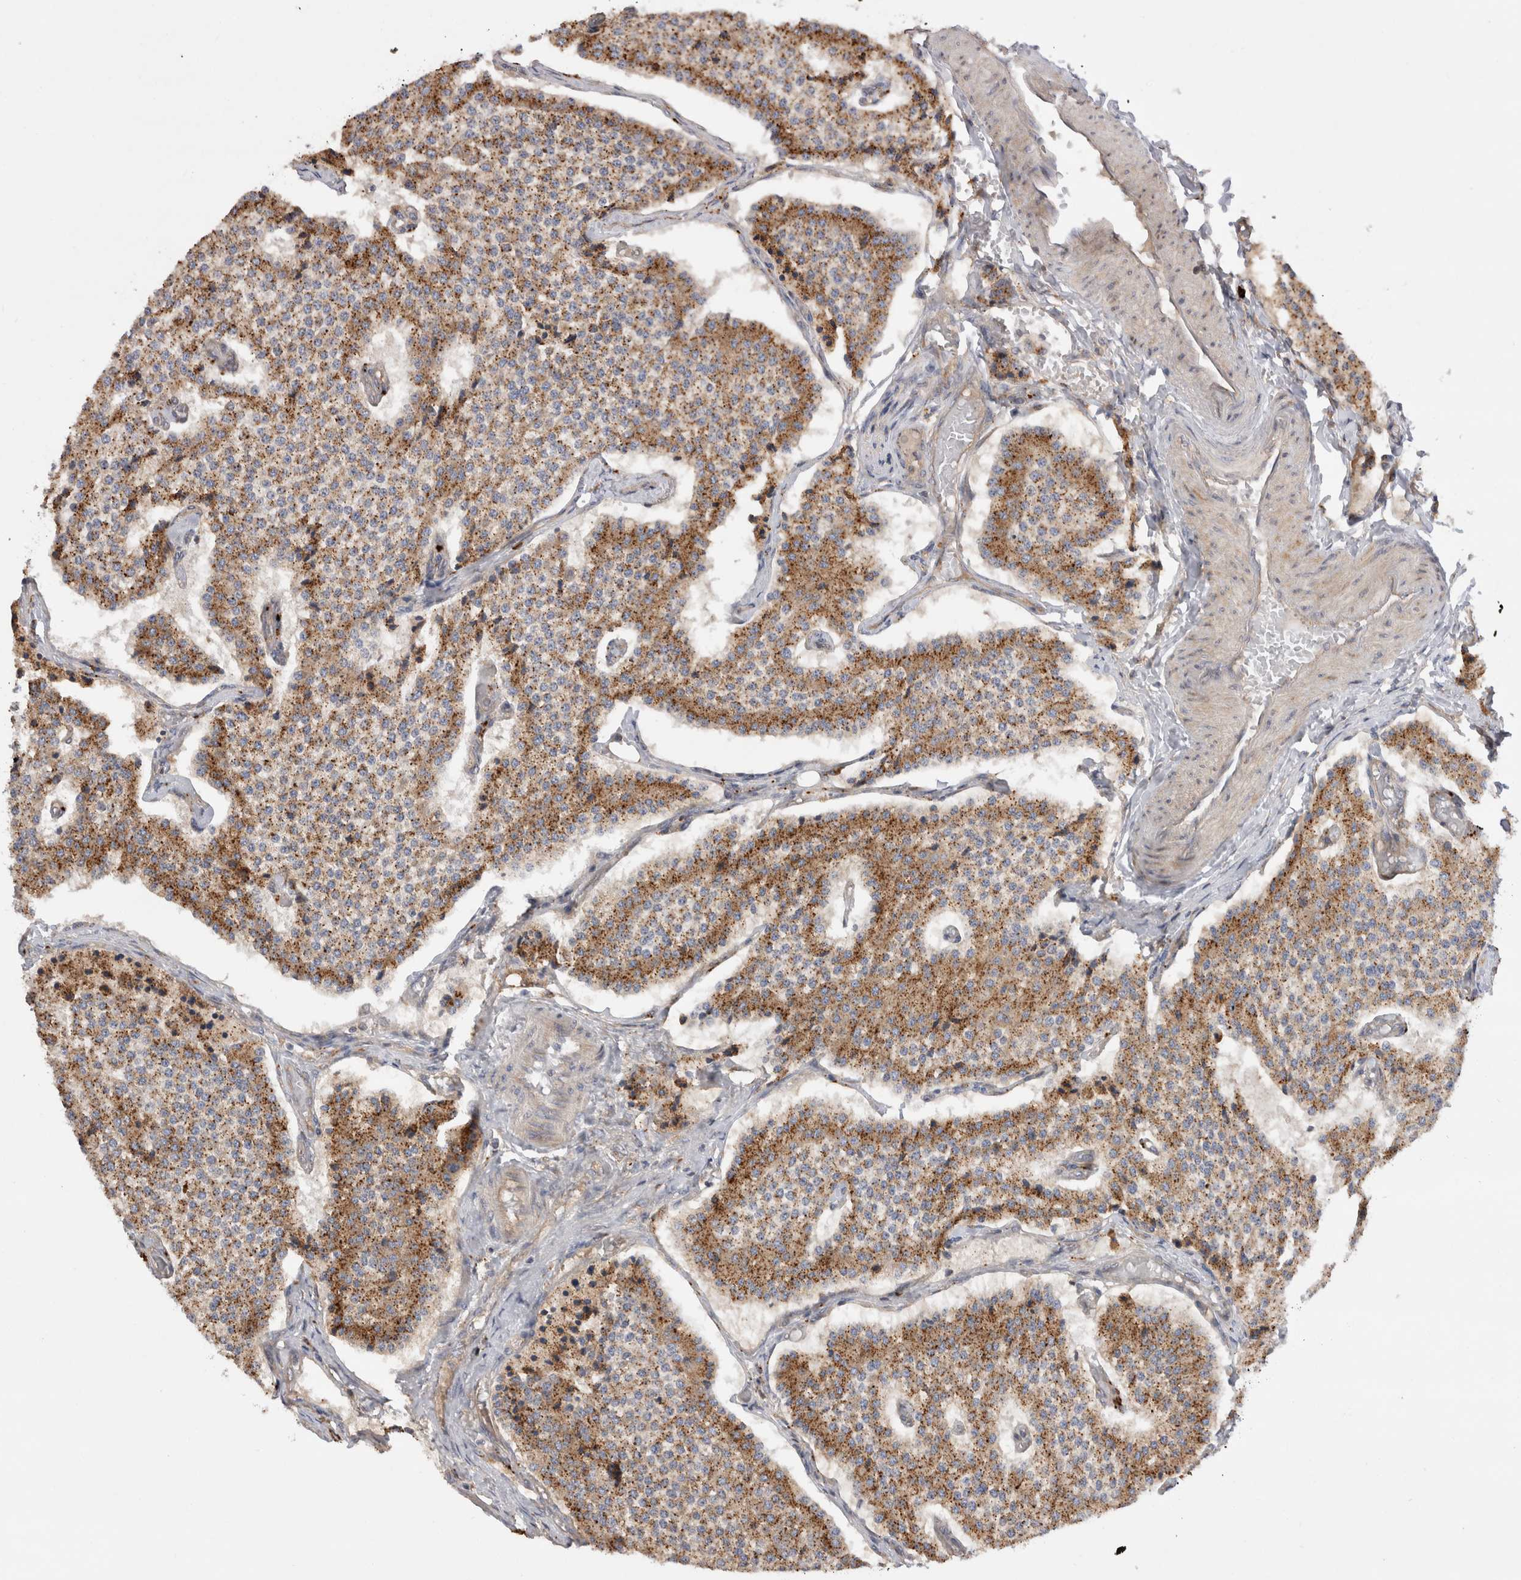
{"staining": {"intensity": "moderate", "quantity": ">75%", "location": "cytoplasmic/membranous"}, "tissue": "carcinoid", "cell_type": "Tumor cells", "image_type": "cancer", "snomed": [{"axis": "morphology", "description": "Carcinoid, malignant, NOS"}, {"axis": "topography", "description": "Colon"}], "caption": "Immunohistochemistry (IHC) staining of malignant carcinoid, which displays medium levels of moderate cytoplasmic/membranous positivity in approximately >75% of tumor cells indicating moderate cytoplasmic/membranous protein staining. The staining was performed using DAB (3,3'-diaminobenzidine) (brown) for protein detection and nuclei were counterstained in hematoxylin (blue).", "gene": "PDCD10", "patient": {"sex": "female", "age": 52}}